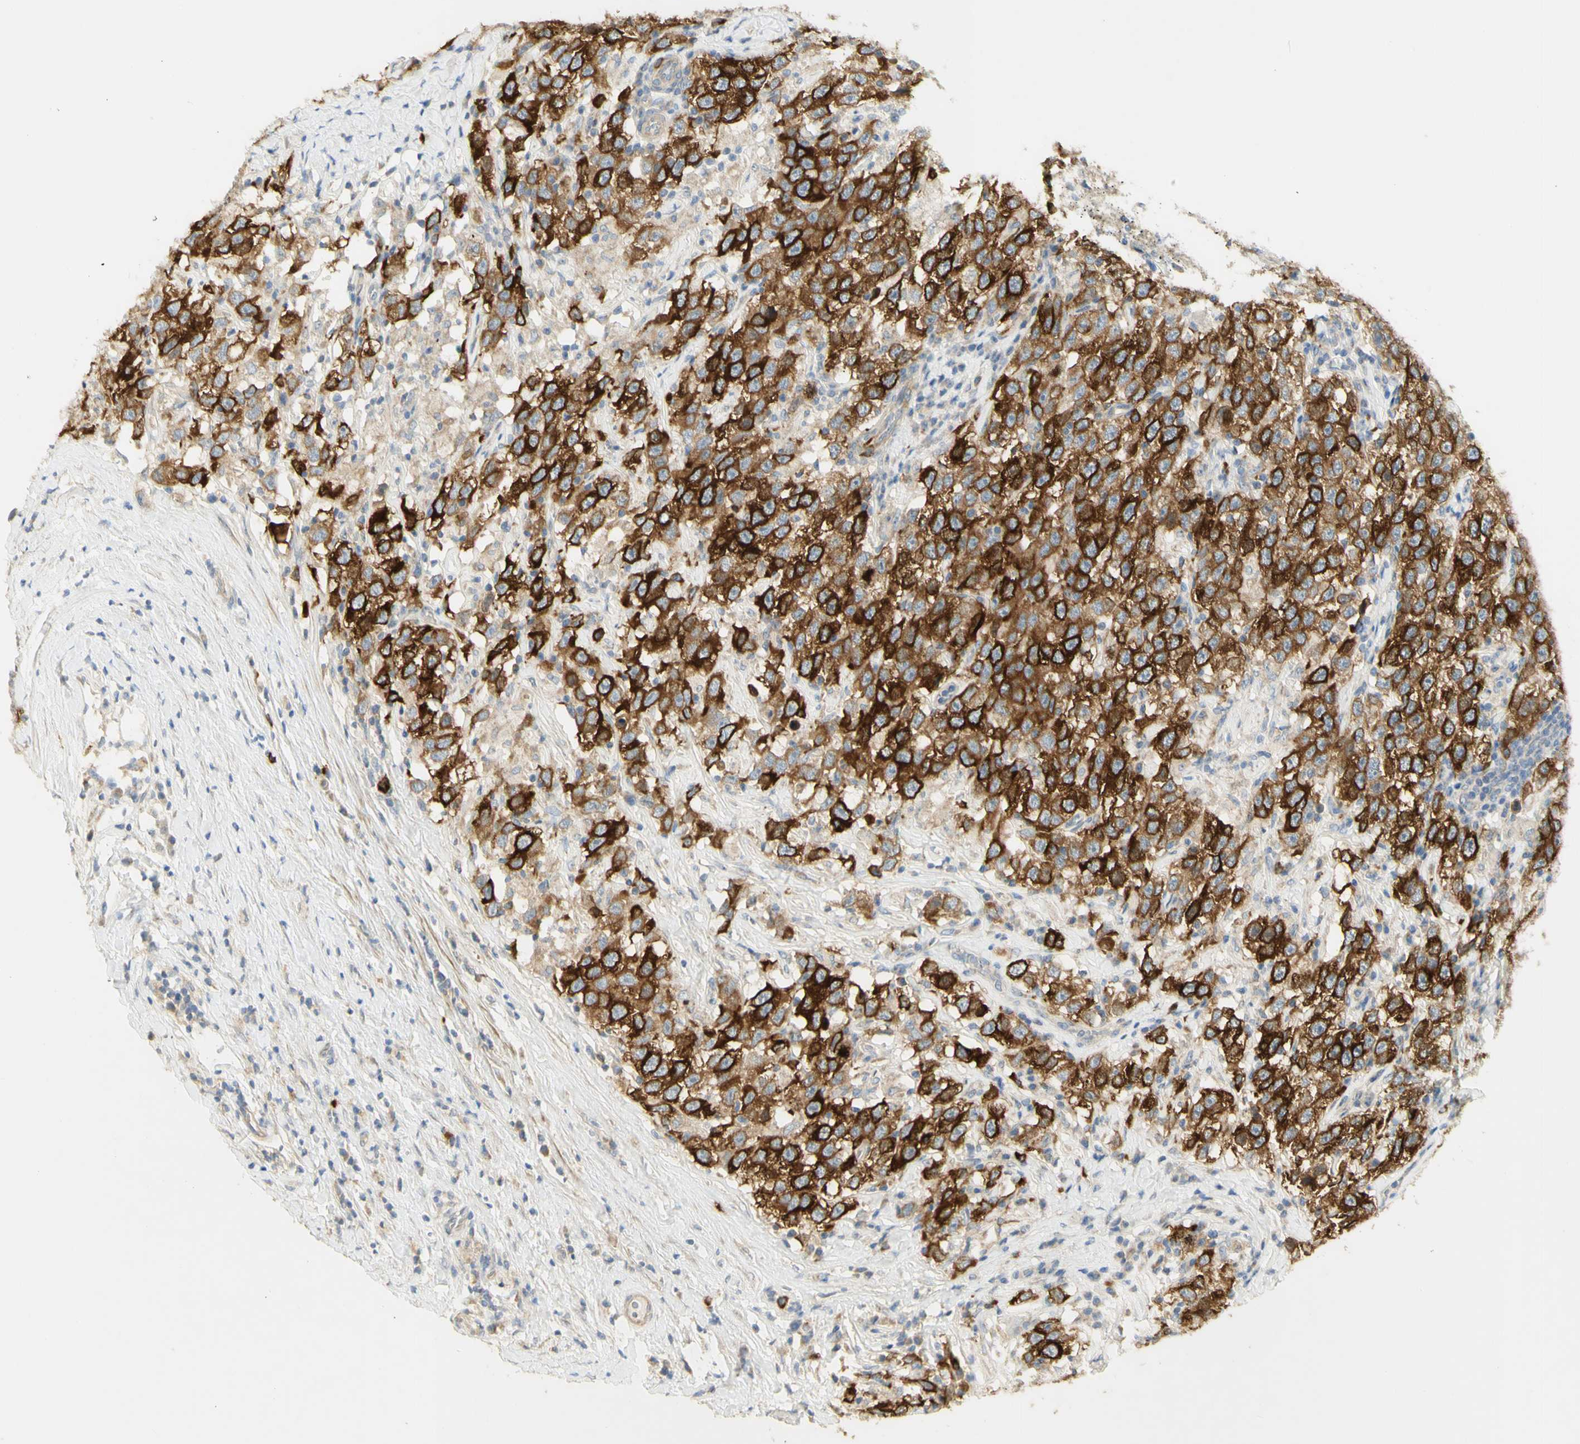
{"staining": {"intensity": "strong", "quantity": ">75%", "location": "cytoplasmic/membranous"}, "tissue": "testis cancer", "cell_type": "Tumor cells", "image_type": "cancer", "snomed": [{"axis": "morphology", "description": "Seminoma, NOS"}, {"axis": "topography", "description": "Testis"}], "caption": "Immunohistochemical staining of human testis seminoma shows high levels of strong cytoplasmic/membranous protein positivity in approximately >75% of tumor cells. The protein is stained brown, and the nuclei are stained in blue (DAB (3,3'-diaminobenzidine) IHC with brightfield microscopy, high magnification).", "gene": "KIF11", "patient": {"sex": "male", "age": 41}}